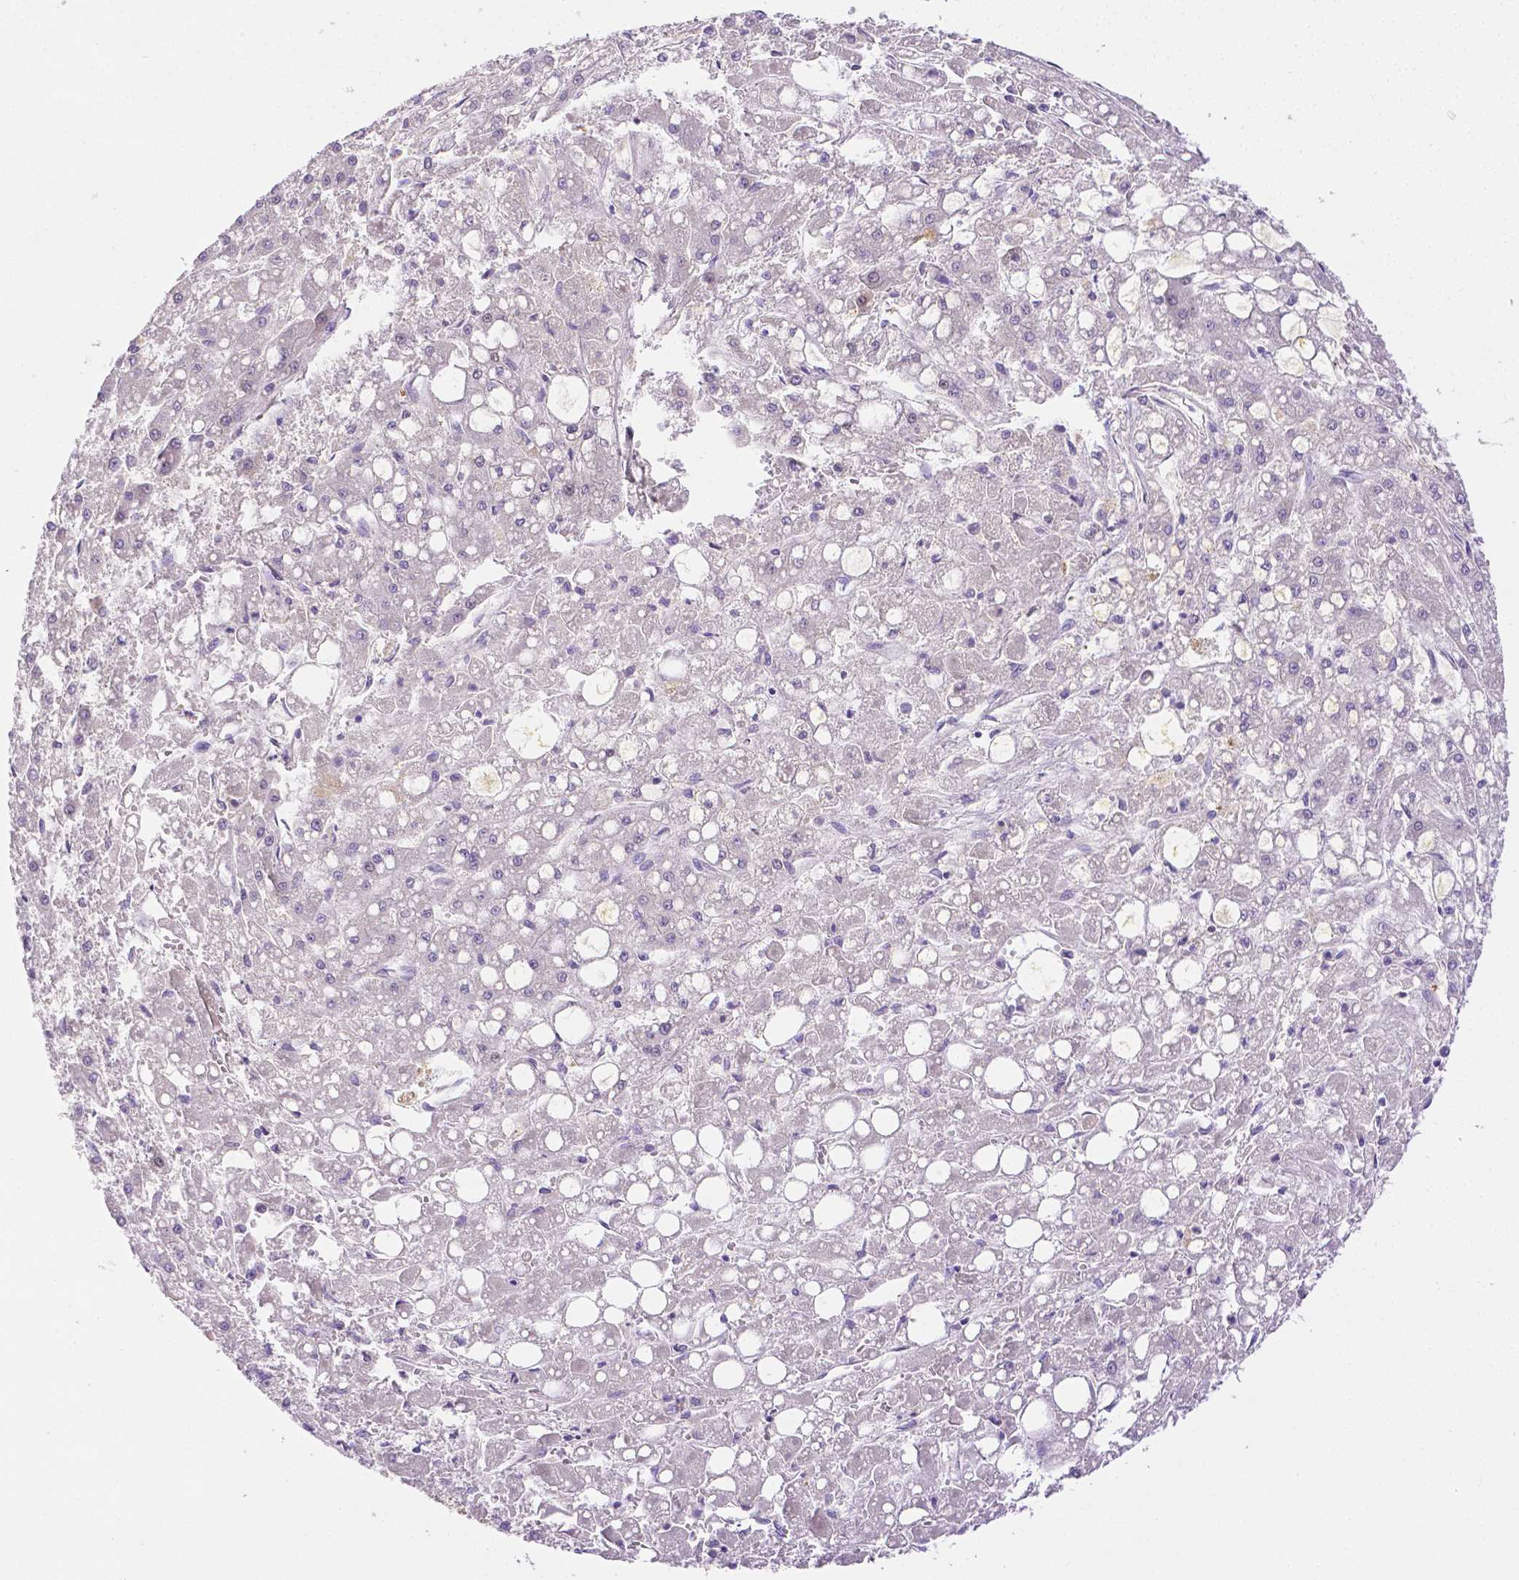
{"staining": {"intensity": "negative", "quantity": "none", "location": "none"}, "tissue": "liver cancer", "cell_type": "Tumor cells", "image_type": "cancer", "snomed": [{"axis": "morphology", "description": "Carcinoma, Hepatocellular, NOS"}, {"axis": "topography", "description": "Liver"}], "caption": "Histopathology image shows no protein positivity in tumor cells of liver cancer (hepatocellular carcinoma) tissue. The staining was performed using DAB (3,3'-diaminobenzidine) to visualize the protein expression in brown, while the nuclei were stained in blue with hematoxylin (Magnification: 20x).", "gene": "NXPH2", "patient": {"sex": "male", "age": 67}}